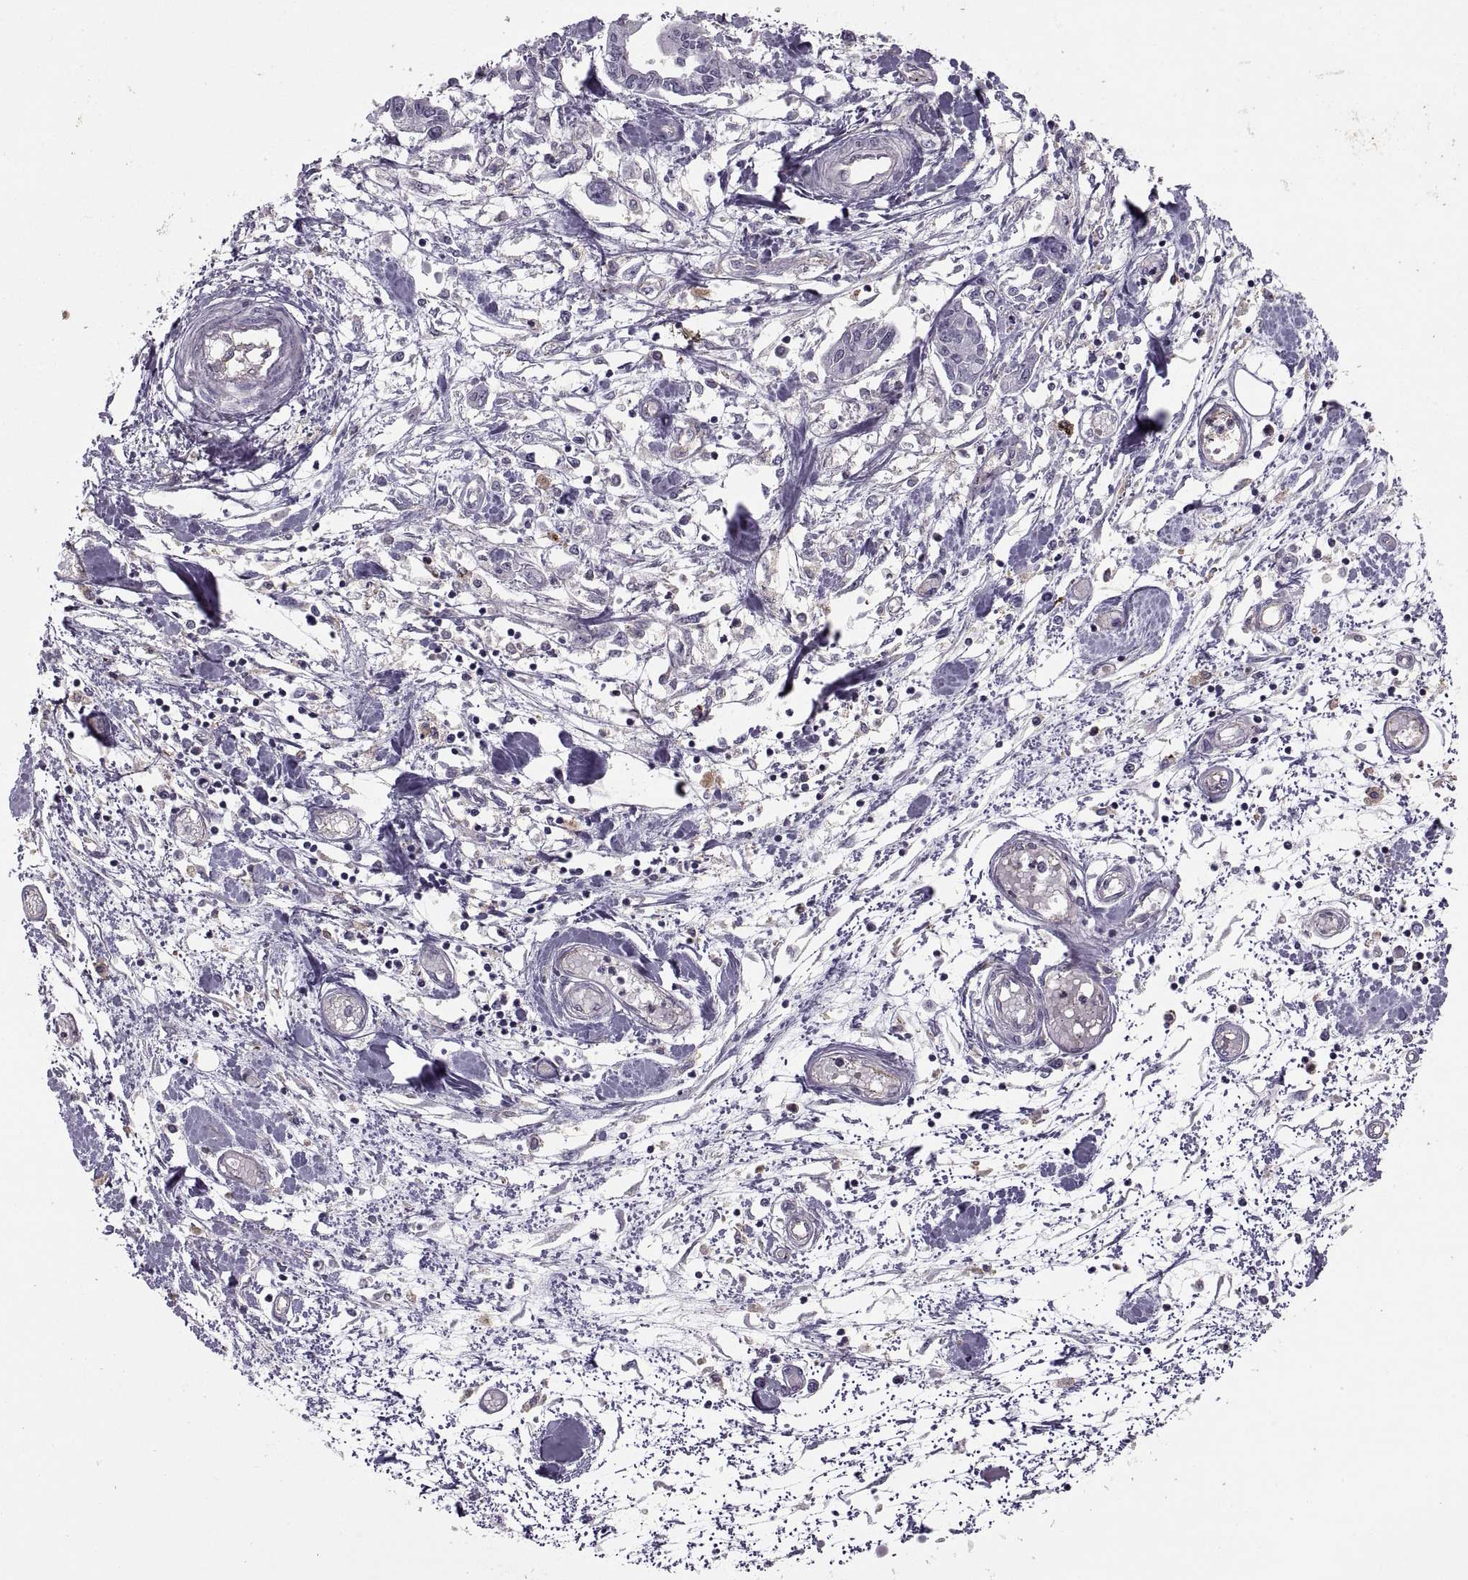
{"staining": {"intensity": "negative", "quantity": "none", "location": "none"}, "tissue": "pancreatic cancer", "cell_type": "Tumor cells", "image_type": "cancer", "snomed": [{"axis": "morphology", "description": "Adenocarcinoma, NOS"}, {"axis": "topography", "description": "Pancreas"}], "caption": "Protein analysis of pancreatic cancer exhibits no significant staining in tumor cells.", "gene": "RALB", "patient": {"sex": "male", "age": 60}}